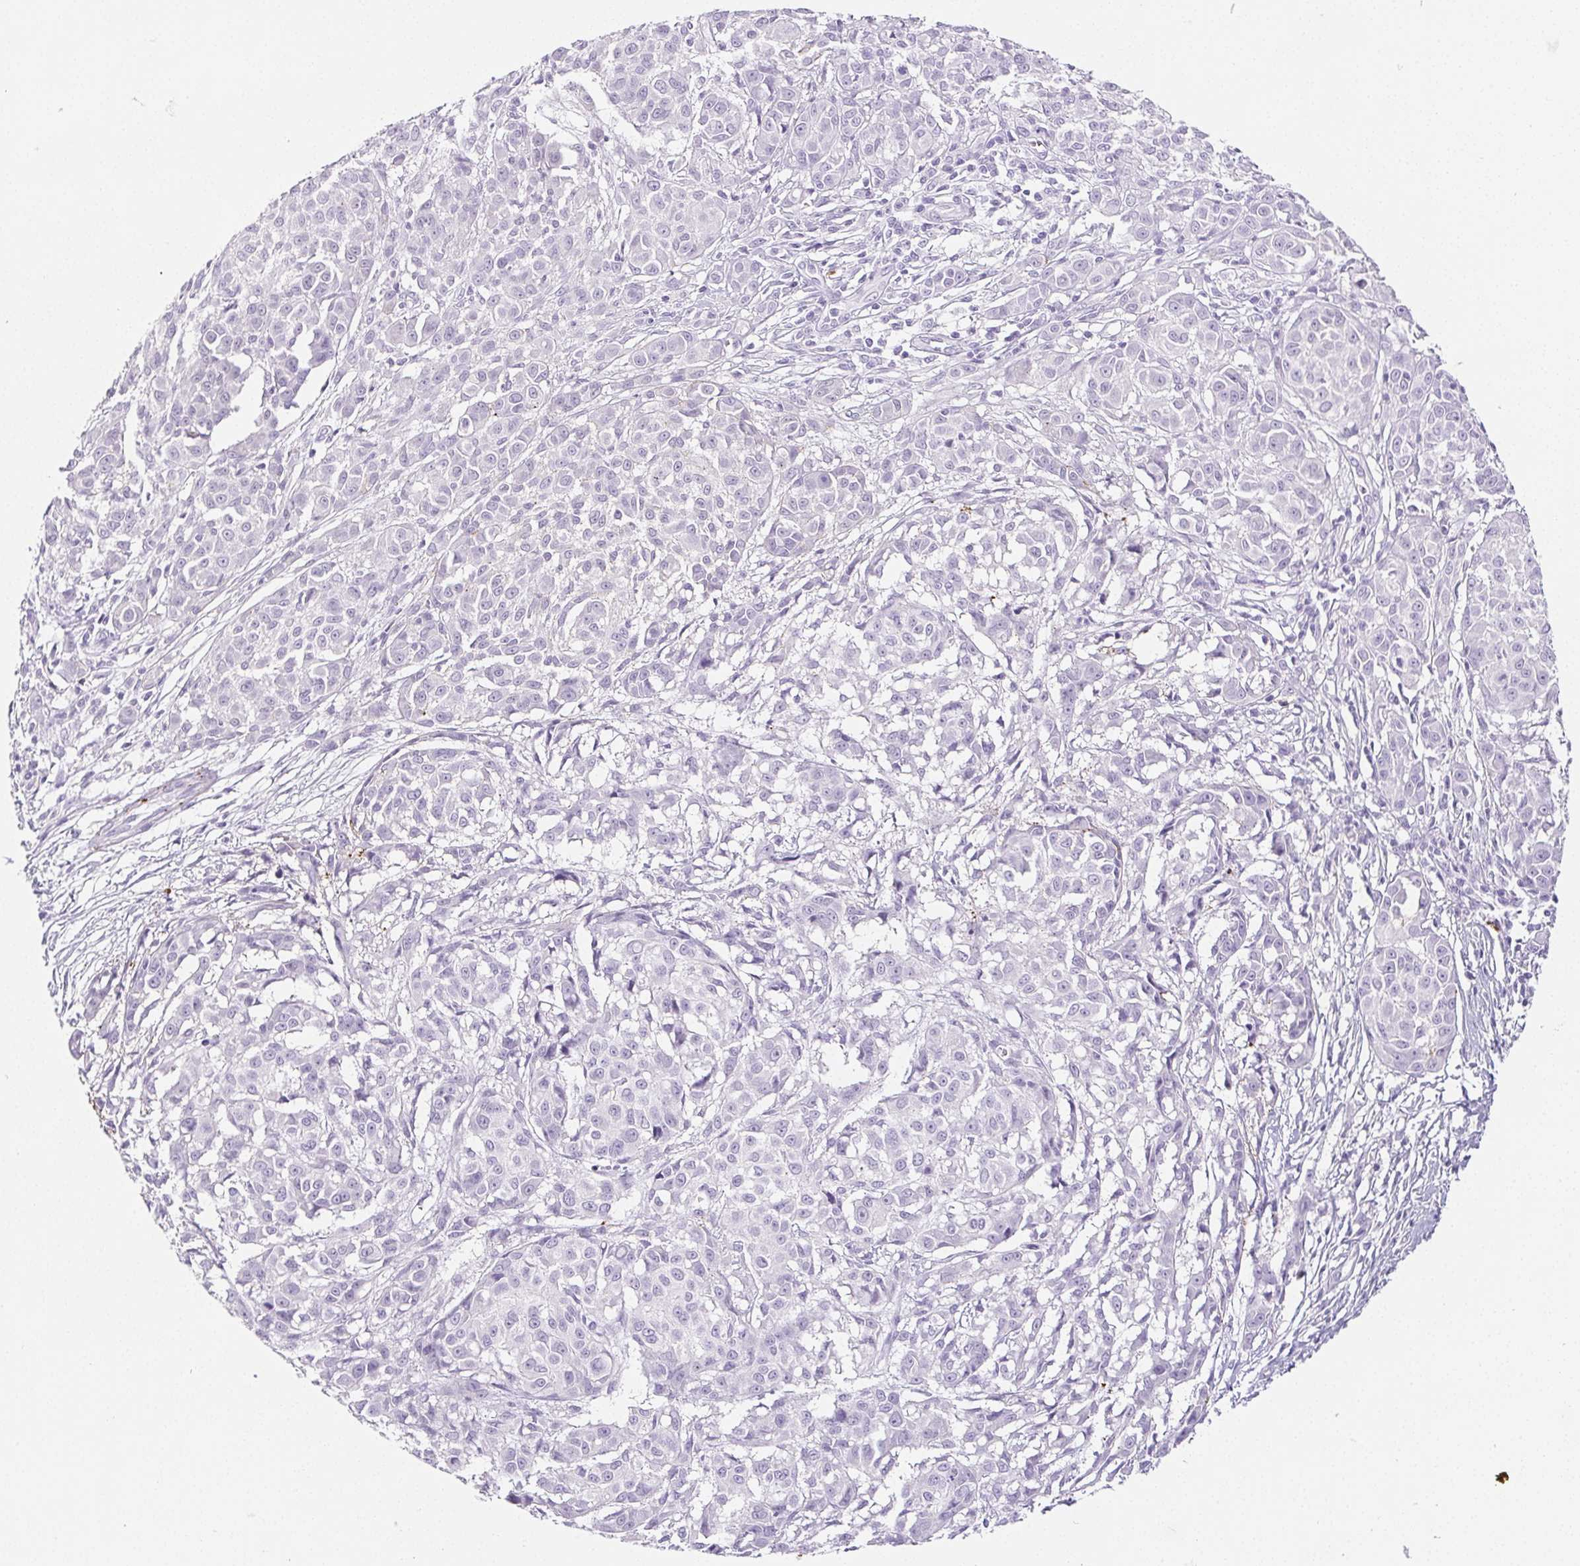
{"staining": {"intensity": "negative", "quantity": "none", "location": "none"}, "tissue": "melanoma", "cell_type": "Tumor cells", "image_type": "cancer", "snomed": [{"axis": "morphology", "description": "Malignant melanoma, NOS"}, {"axis": "topography", "description": "Skin"}], "caption": "An immunohistochemistry (IHC) photomicrograph of malignant melanoma is shown. There is no staining in tumor cells of malignant melanoma.", "gene": "VTN", "patient": {"sex": "male", "age": 48}}